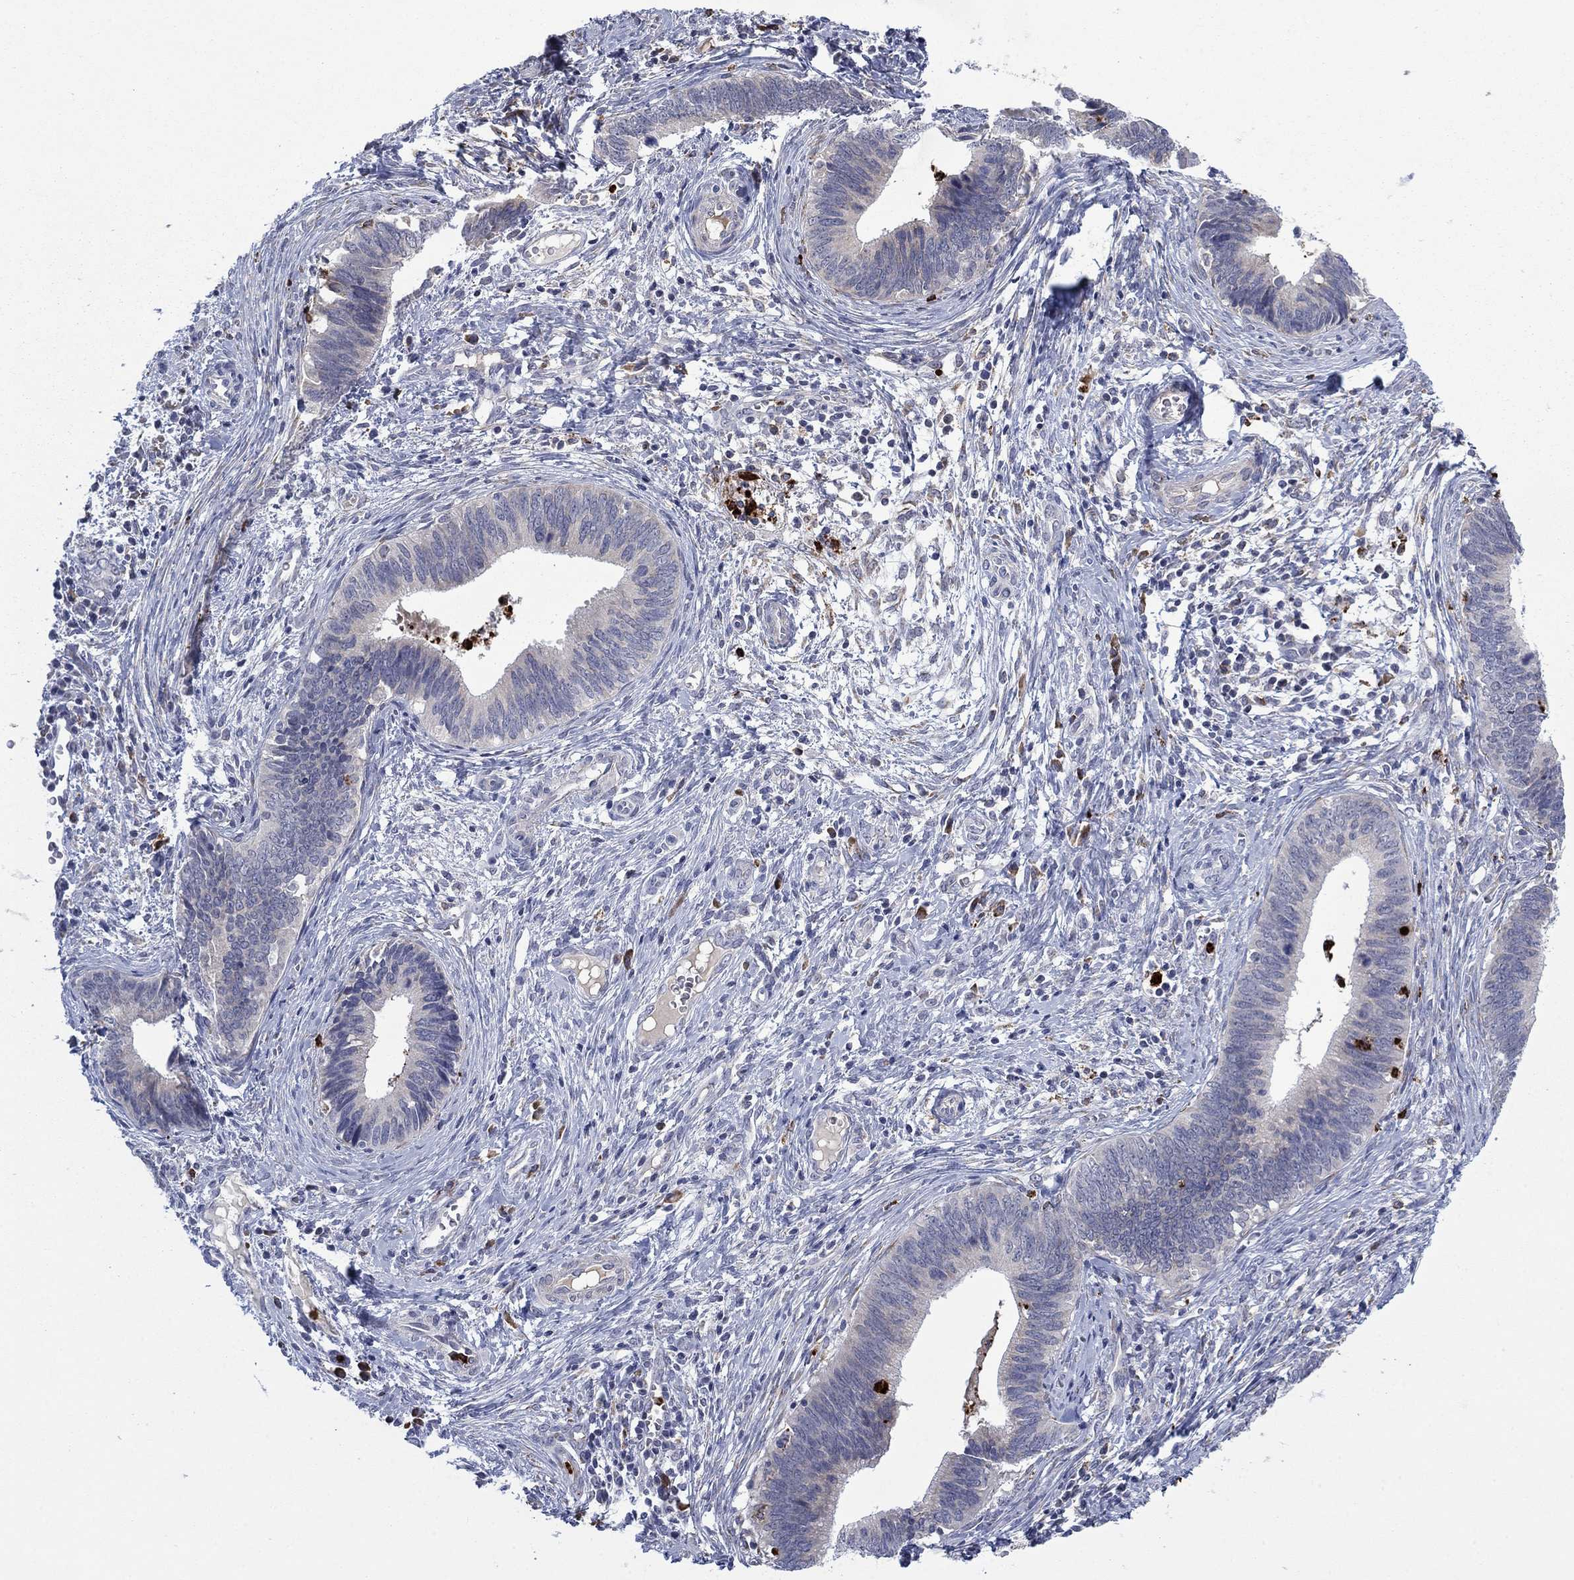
{"staining": {"intensity": "negative", "quantity": "none", "location": "none"}, "tissue": "cervical cancer", "cell_type": "Tumor cells", "image_type": "cancer", "snomed": [{"axis": "morphology", "description": "Adenocarcinoma, NOS"}, {"axis": "topography", "description": "Cervix"}], "caption": "The IHC image has no significant positivity in tumor cells of cervical adenocarcinoma tissue. (Stains: DAB immunohistochemistry with hematoxylin counter stain, Microscopy: brightfield microscopy at high magnification).", "gene": "MTRFR", "patient": {"sex": "female", "age": 42}}